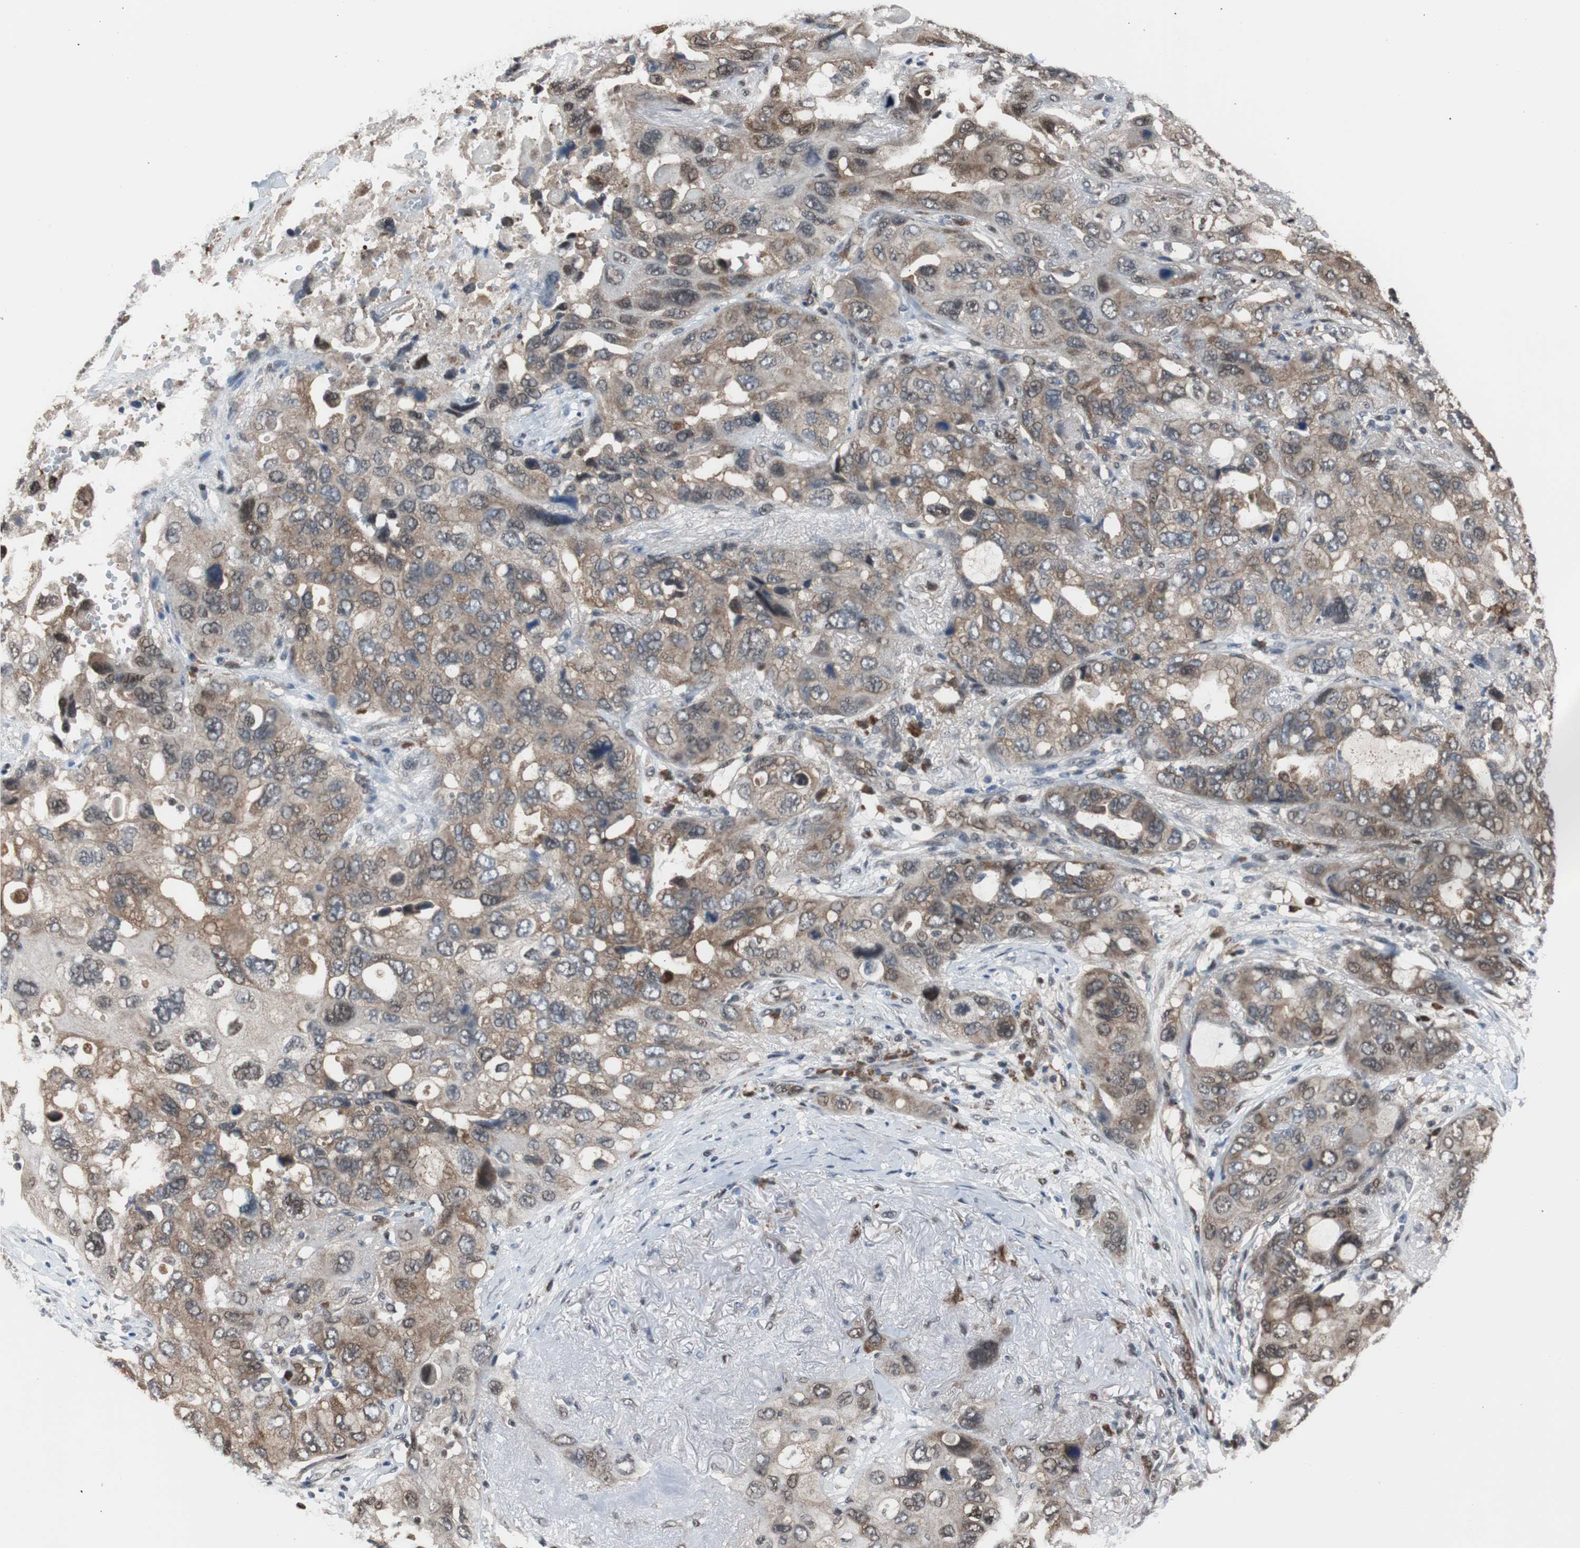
{"staining": {"intensity": "weak", "quantity": ">75%", "location": "cytoplasmic/membranous"}, "tissue": "lung cancer", "cell_type": "Tumor cells", "image_type": "cancer", "snomed": [{"axis": "morphology", "description": "Squamous cell carcinoma, NOS"}, {"axis": "topography", "description": "Lung"}], "caption": "The image shows staining of lung squamous cell carcinoma, revealing weak cytoplasmic/membranous protein expression (brown color) within tumor cells.", "gene": "VCP", "patient": {"sex": "female", "age": 73}}